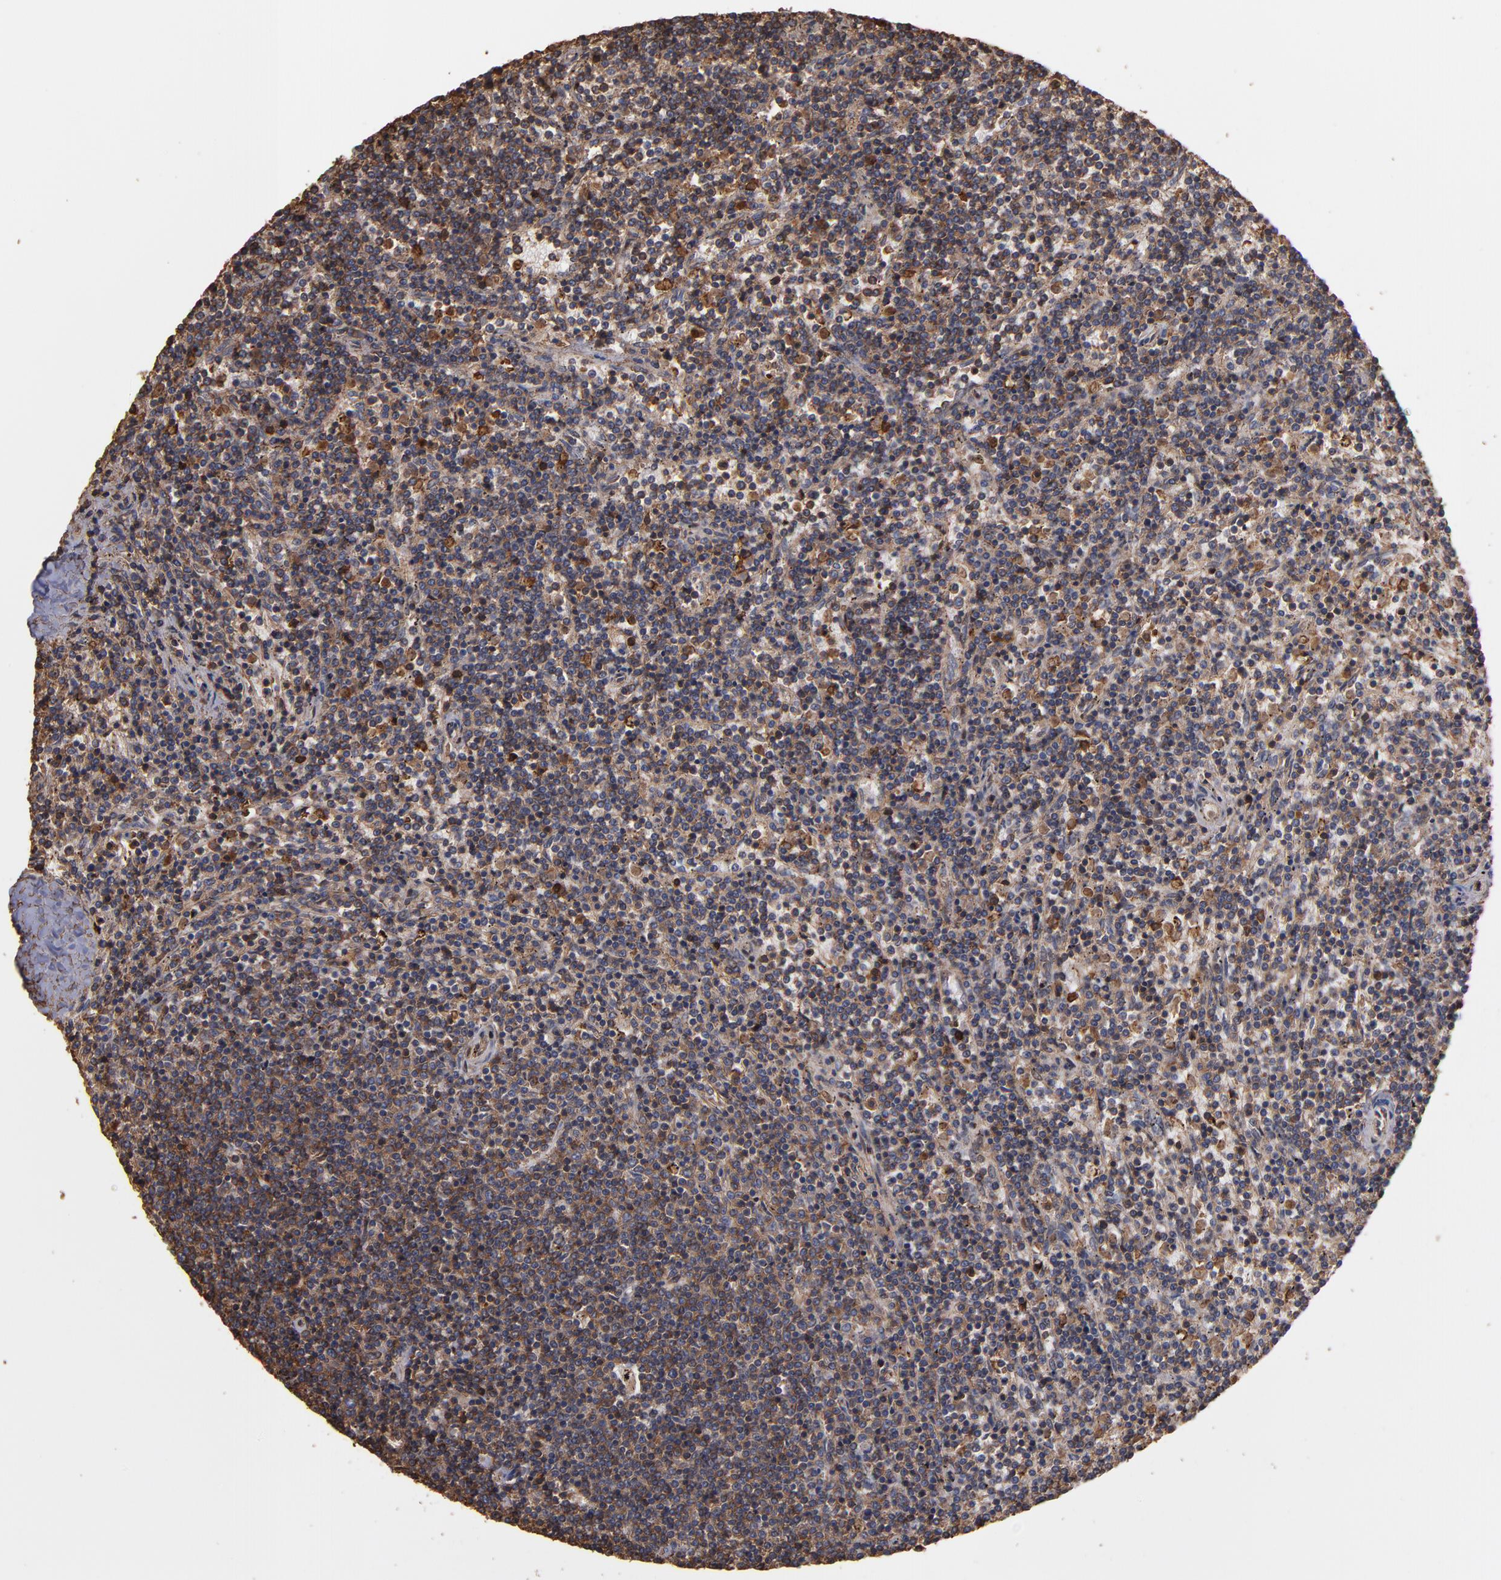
{"staining": {"intensity": "moderate", "quantity": "<25%", "location": "cytoplasmic/membranous"}, "tissue": "lymphoma", "cell_type": "Tumor cells", "image_type": "cancer", "snomed": [{"axis": "morphology", "description": "Malignant lymphoma, non-Hodgkin's type, Low grade"}, {"axis": "topography", "description": "Spleen"}], "caption": "Immunohistochemical staining of malignant lymphoma, non-Hodgkin's type (low-grade) demonstrates low levels of moderate cytoplasmic/membranous expression in approximately <25% of tumor cells.", "gene": "ACTN4", "patient": {"sex": "female", "age": 50}}